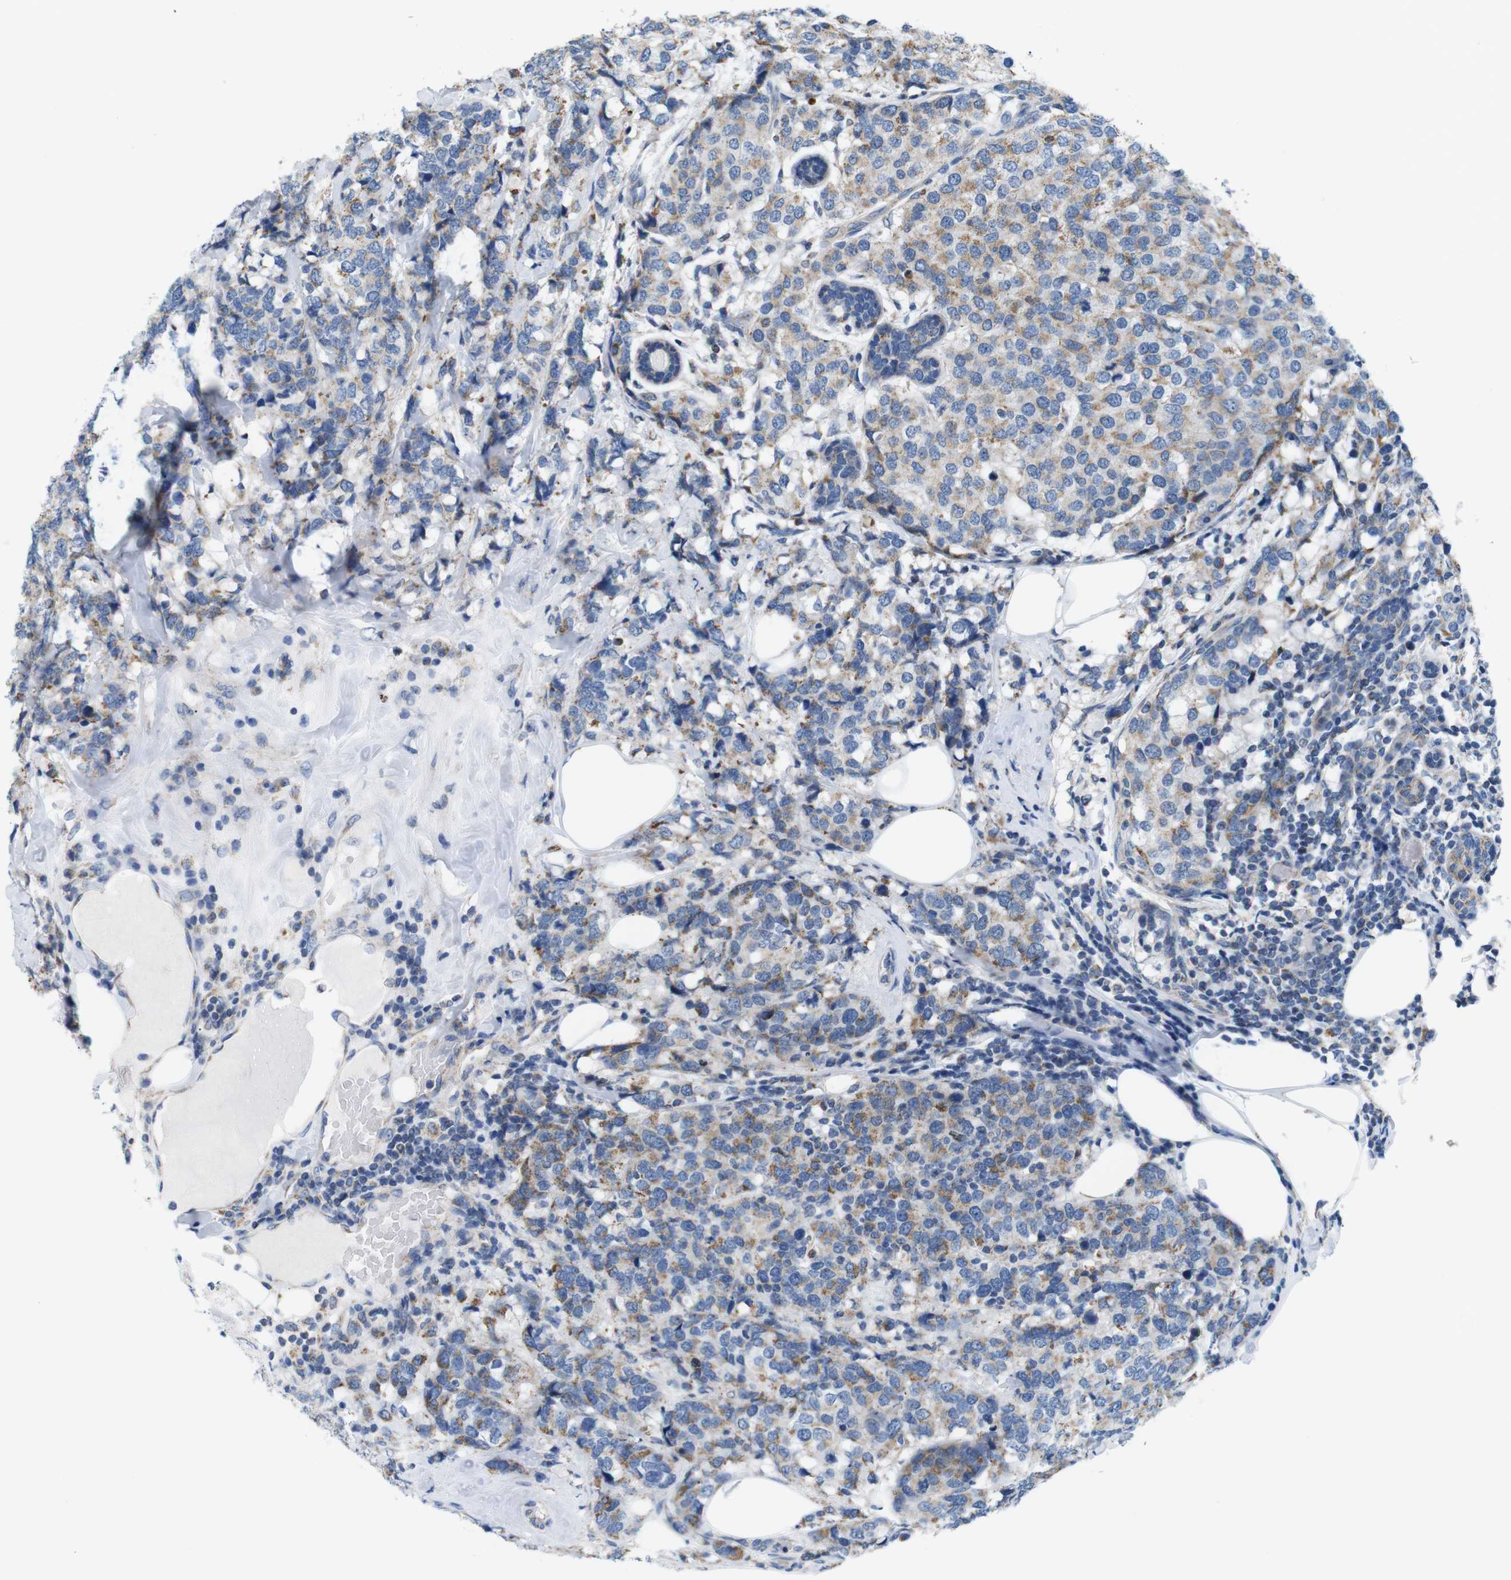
{"staining": {"intensity": "moderate", "quantity": ">75%", "location": "cytoplasmic/membranous"}, "tissue": "breast cancer", "cell_type": "Tumor cells", "image_type": "cancer", "snomed": [{"axis": "morphology", "description": "Lobular carcinoma"}, {"axis": "topography", "description": "Breast"}], "caption": "Protein staining demonstrates moderate cytoplasmic/membranous staining in approximately >75% of tumor cells in breast cancer.", "gene": "F2RL1", "patient": {"sex": "female", "age": 59}}